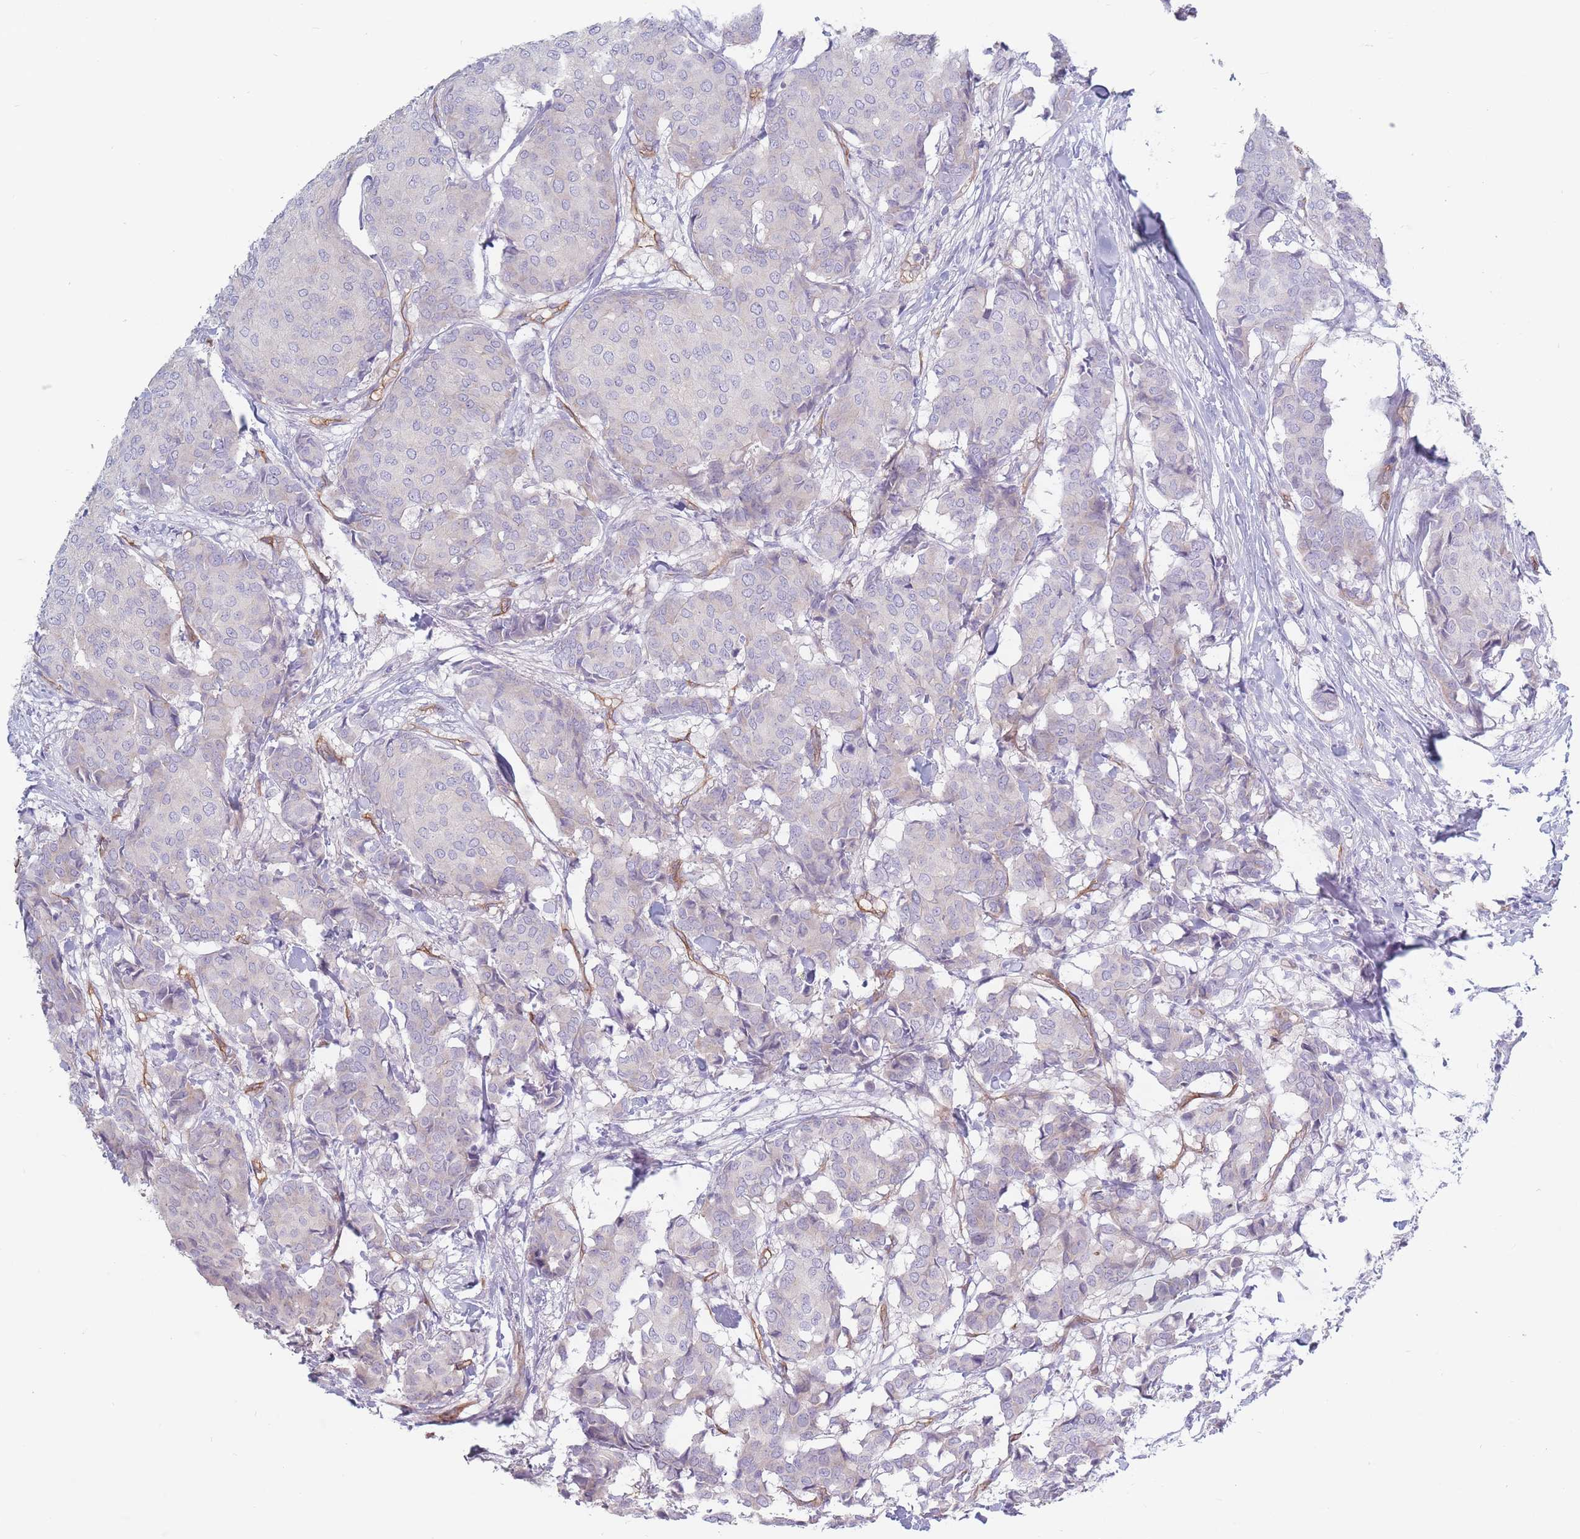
{"staining": {"intensity": "negative", "quantity": "none", "location": "none"}, "tissue": "breast cancer", "cell_type": "Tumor cells", "image_type": "cancer", "snomed": [{"axis": "morphology", "description": "Duct carcinoma"}, {"axis": "topography", "description": "Breast"}], "caption": "The micrograph displays no staining of tumor cells in breast cancer.", "gene": "PLPP1", "patient": {"sex": "female", "age": 75}}